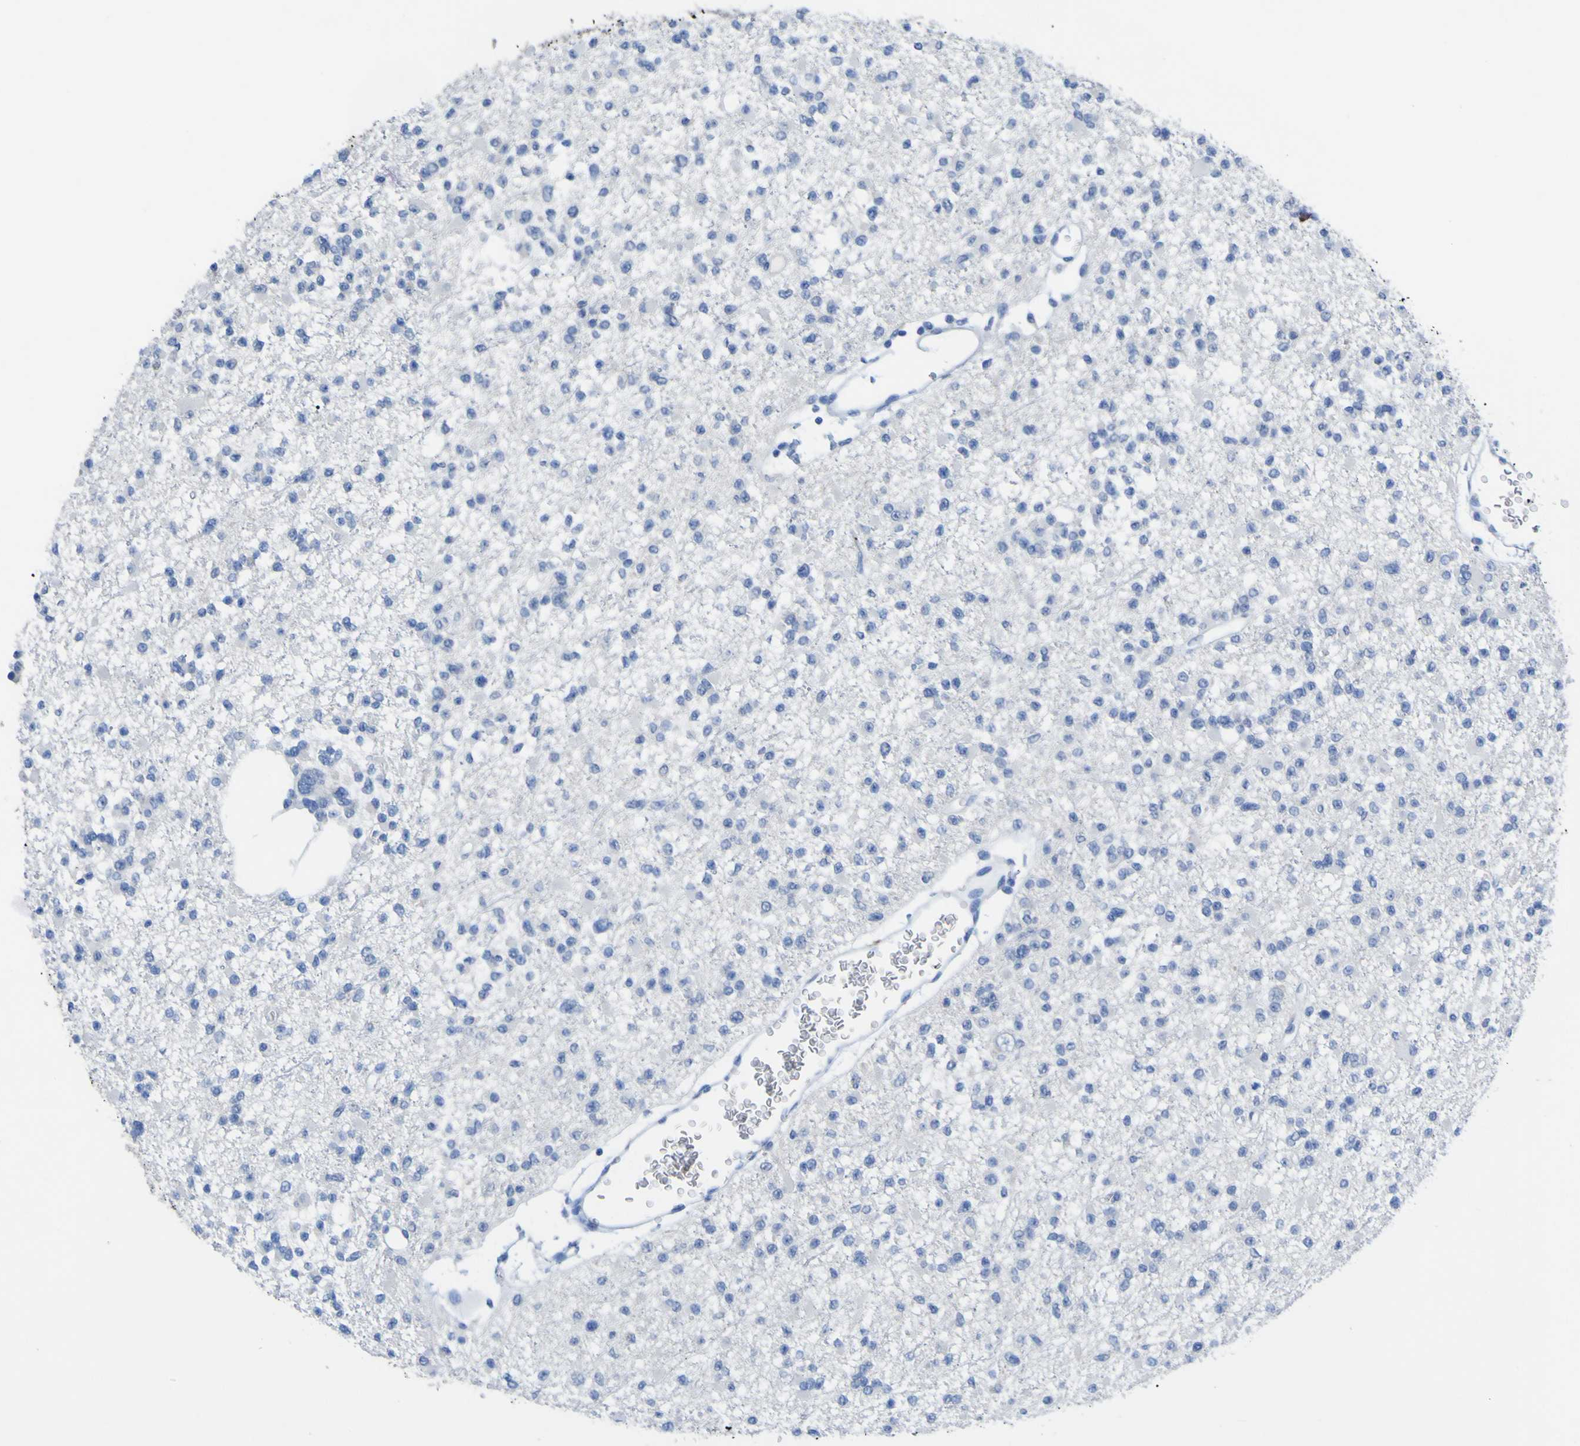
{"staining": {"intensity": "negative", "quantity": "none", "location": "none"}, "tissue": "glioma", "cell_type": "Tumor cells", "image_type": "cancer", "snomed": [{"axis": "morphology", "description": "Glioma, malignant, Low grade"}, {"axis": "topography", "description": "Brain"}], "caption": "Glioma was stained to show a protein in brown. There is no significant staining in tumor cells.", "gene": "GCM1", "patient": {"sex": "female", "age": 22}}